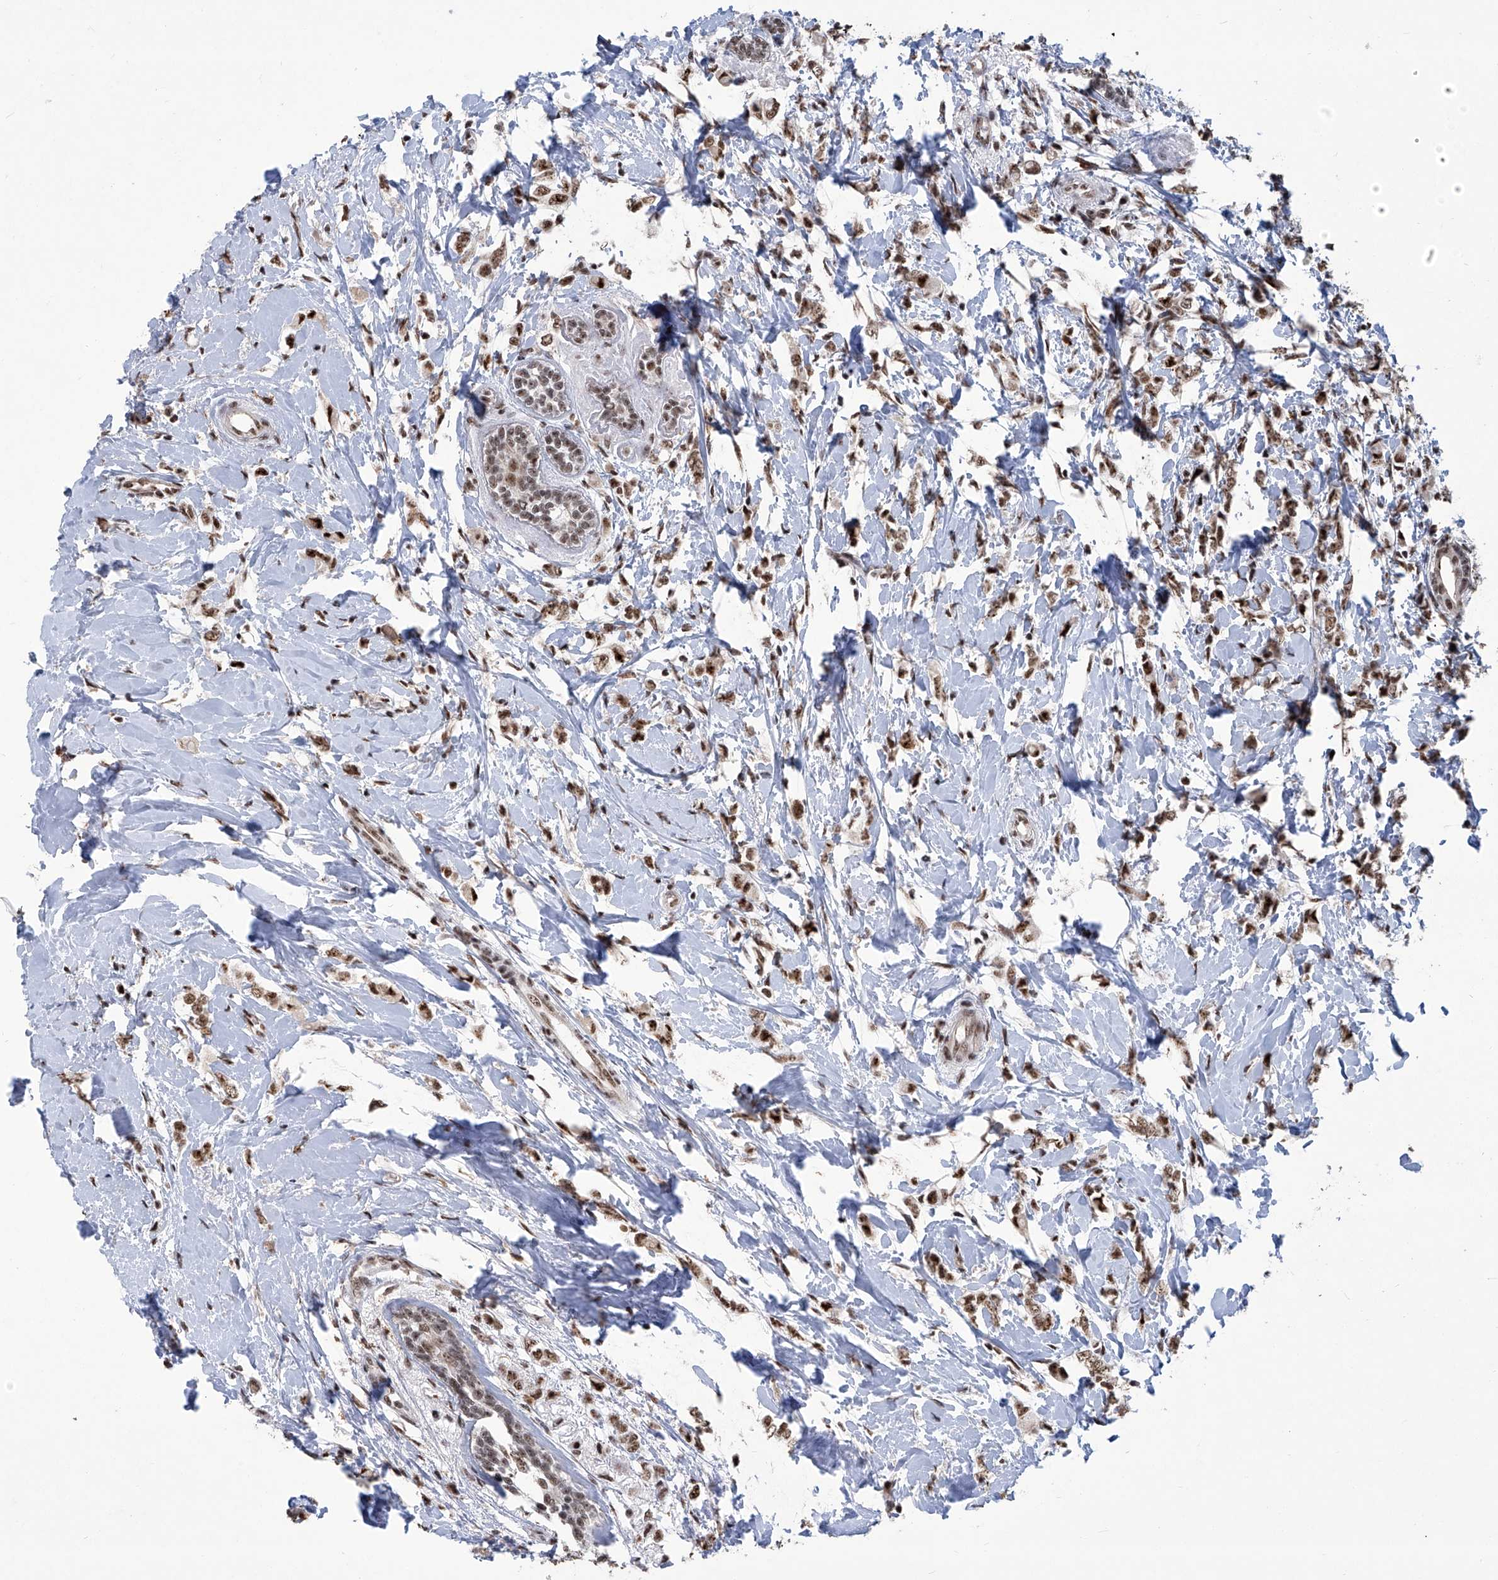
{"staining": {"intensity": "moderate", "quantity": ">75%", "location": "nuclear"}, "tissue": "breast cancer", "cell_type": "Tumor cells", "image_type": "cancer", "snomed": [{"axis": "morphology", "description": "Normal tissue, NOS"}, {"axis": "morphology", "description": "Lobular carcinoma"}, {"axis": "topography", "description": "Breast"}], "caption": "Breast lobular carcinoma stained with a protein marker demonstrates moderate staining in tumor cells.", "gene": "FBXL4", "patient": {"sex": "female", "age": 47}}